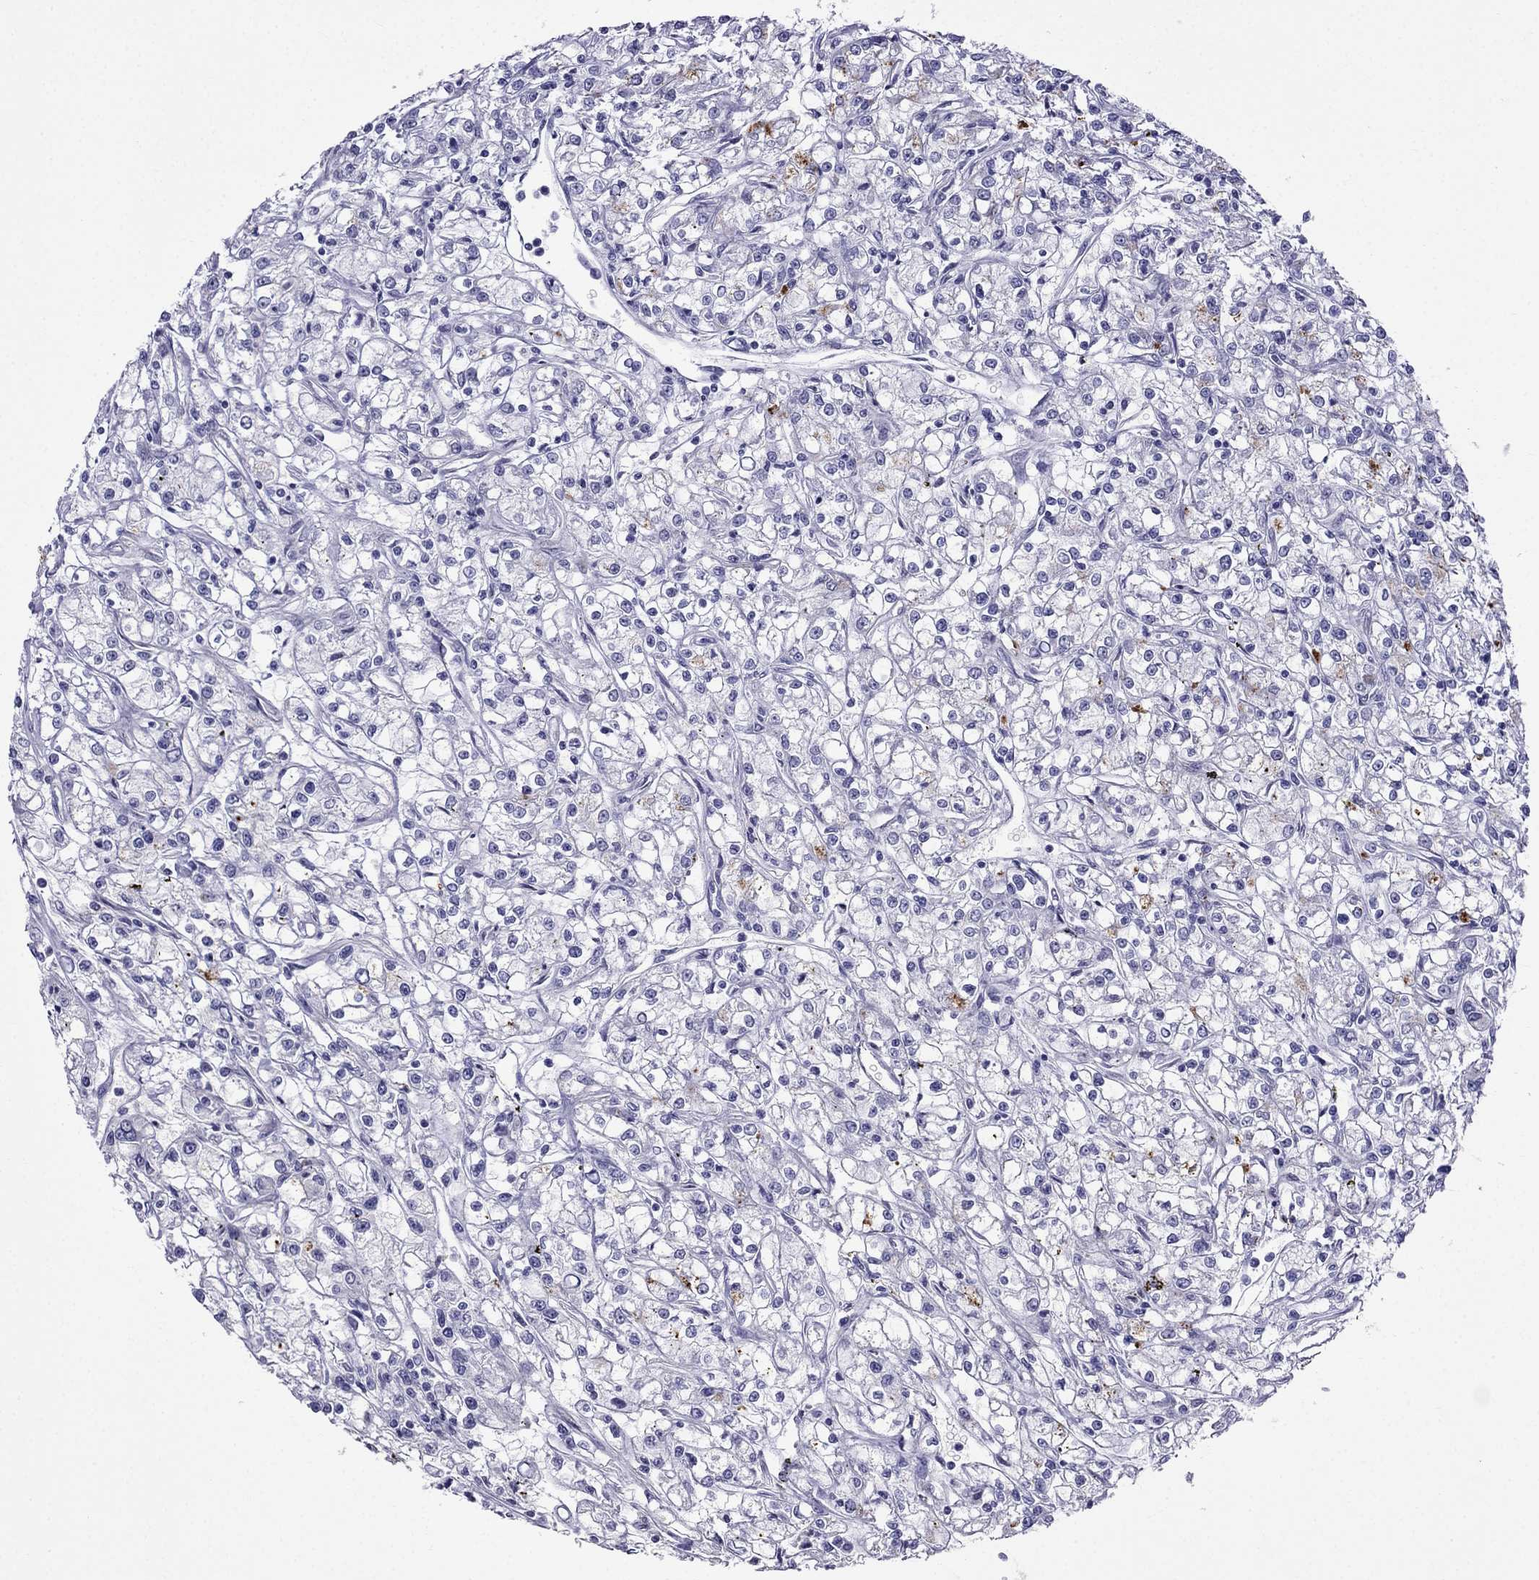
{"staining": {"intensity": "negative", "quantity": "none", "location": "none"}, "tissue": "renal cancer", "cell_type": "Tumor cells", "image_type": "cancer", "snomed": [{"axis": "morphology", "description": "Adenocarcinoma, NOS"}, {"axis": "topography", "description": "Kidney"}], "caption": "High power microscopy histopathology image of an IHC photomicrograph of renal adenocarcinoma, revealing no significant expression in tumor cells.", "gene": "MGP", "patient": {"sex": "female", "age": 59}}